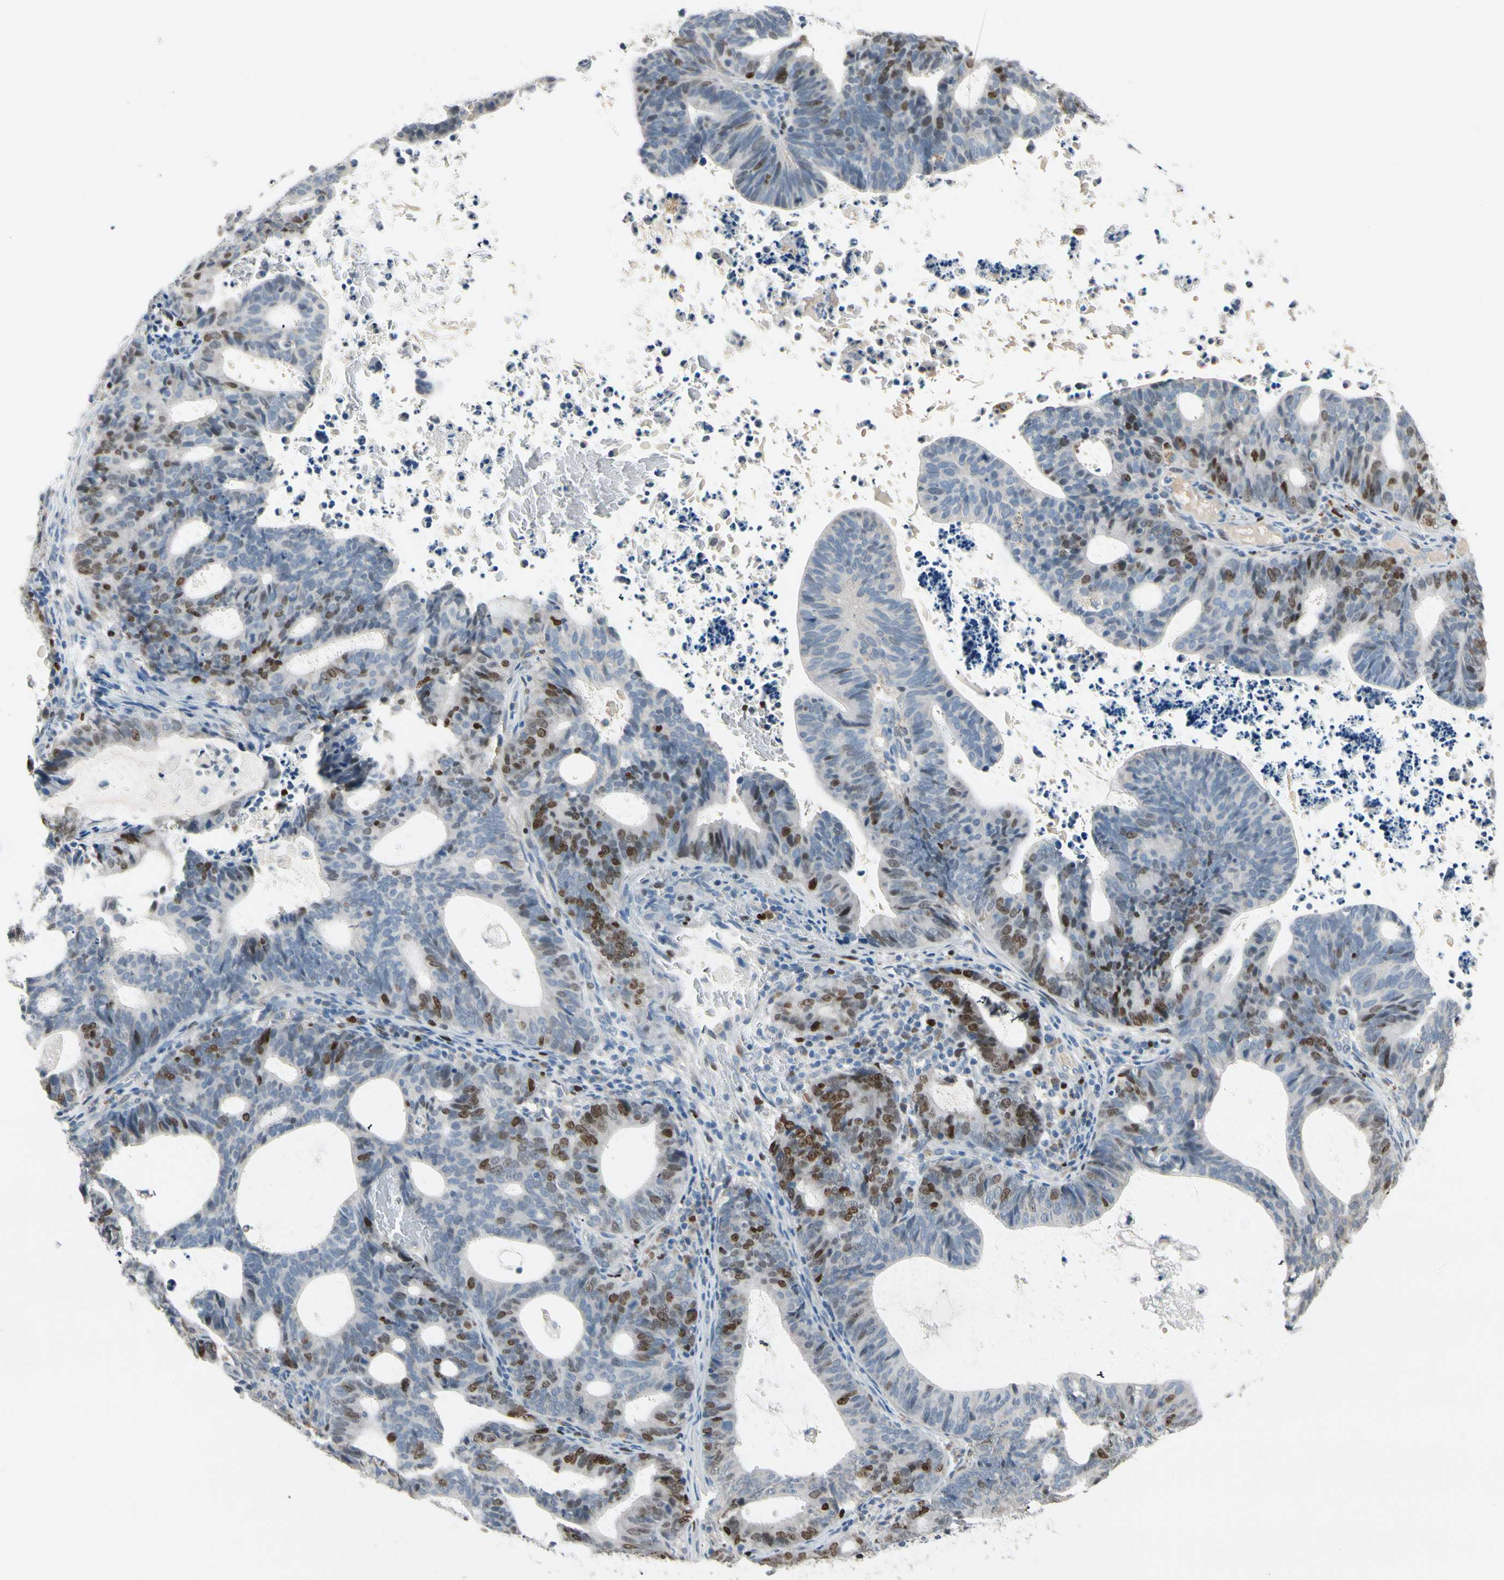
{"staining": {"intensity": "strong", "quantity": "<25%", "location": "nuclear"}, "tissue": "endometrial cancer", "cell_type": "Tumor cells", "image_type": "cancer", "snomed": [{"axis": "morphology", "description": "Adenocarcinoma, NOS"}, {"axis": "topography", "description": "Uterus"}], "caption": "Brown immunohistochemical staining in endometrial adenocarcinoma shows strong nuclear positivity in about <25% of tumor cells. Nuclei are stained in blue.", "gene": "ZKSCAN4", "patient": {"sex": "female", "age": 83}}